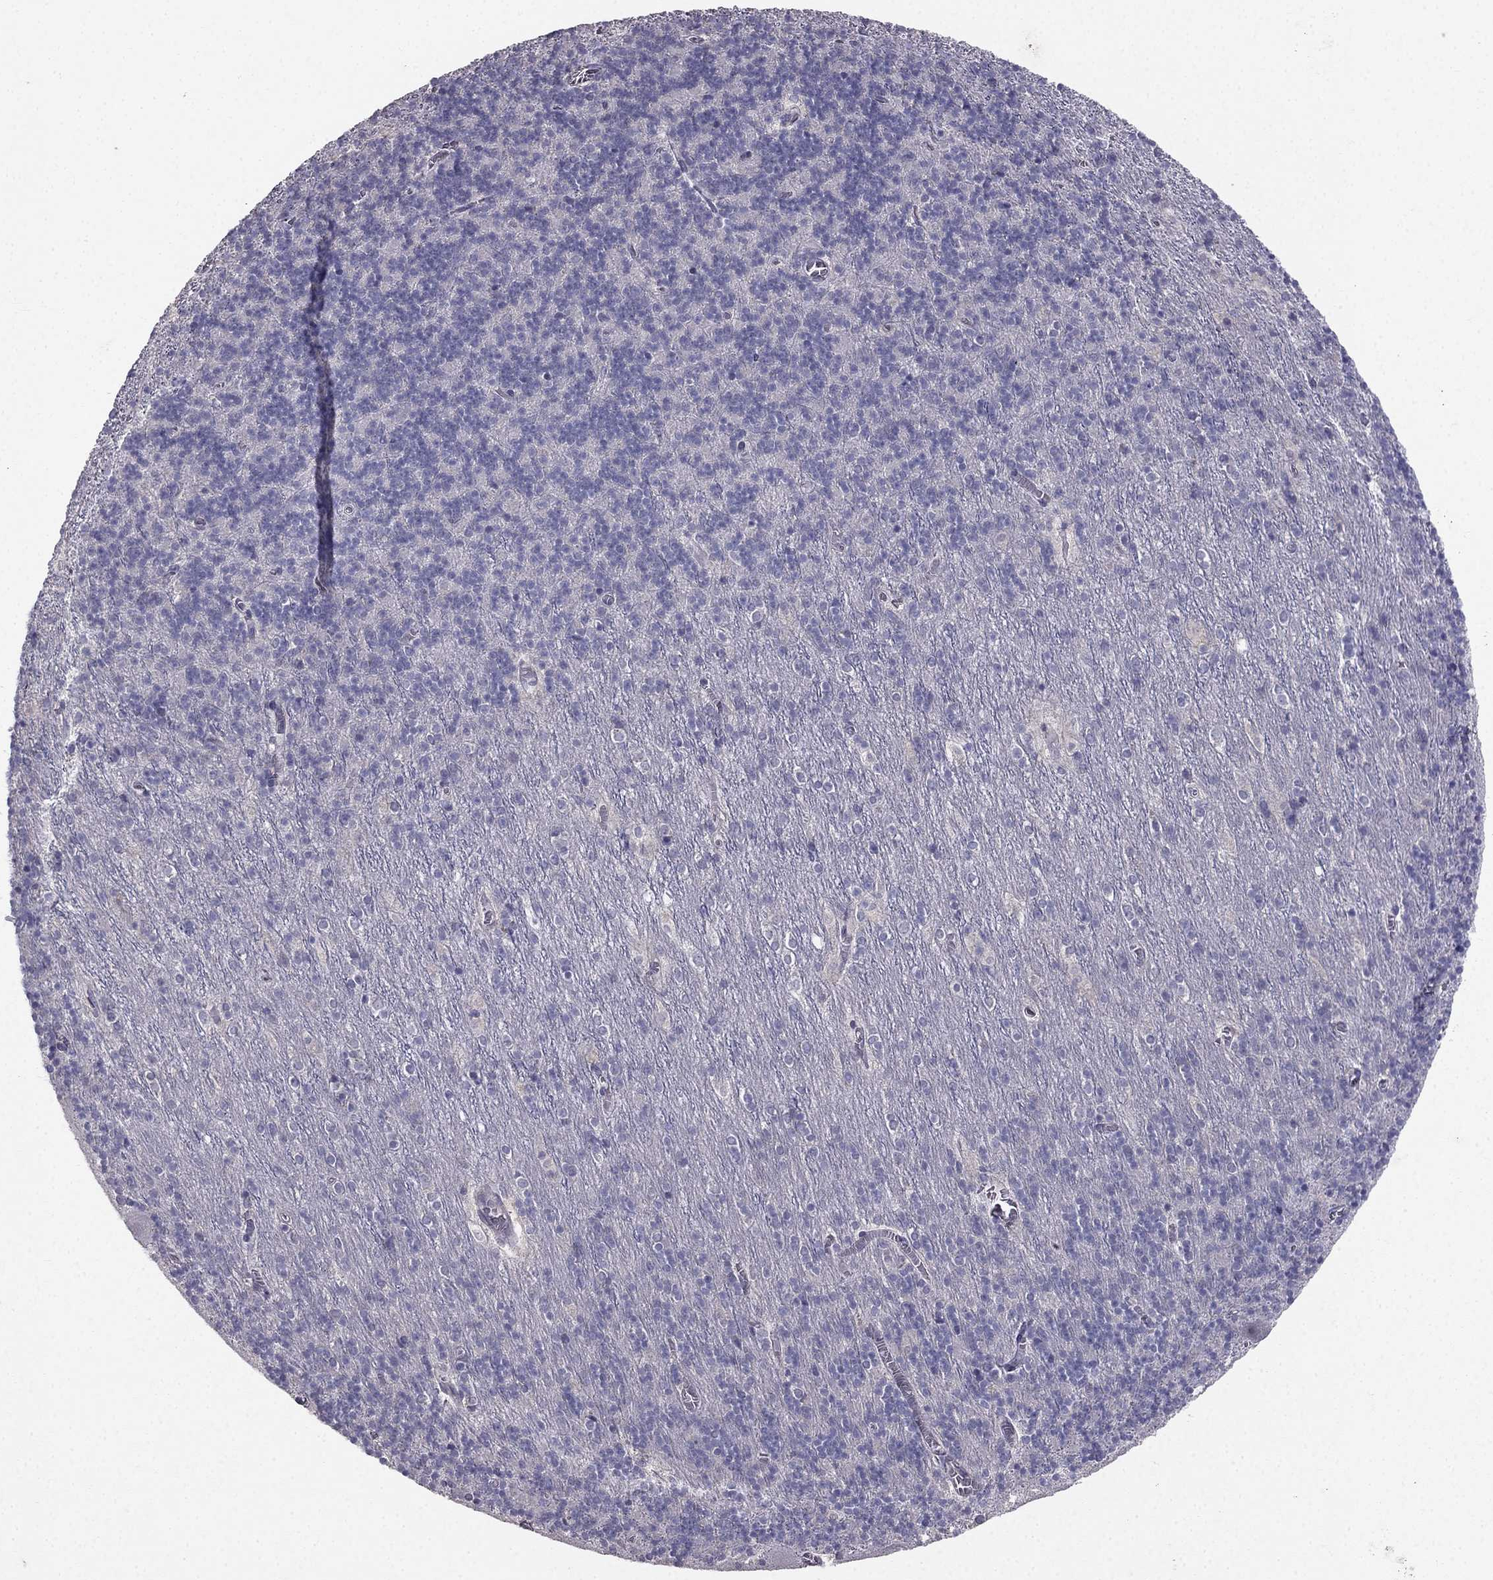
{"staining": {"intensity": "negative", "quantity": "none", "location": "none"}, "tissue": "cerebellum", "cell_type": "Cells in granular layer", "image_type": "normal", "snomed": [{"axis": "morphology", "description": "Normal tissue, NOS"}, {"axis": "topography", "description": "Cerebellum"}], "caption": "Cerebellum was stained to show a protein in brown. There is no significant expression in cells in granular layer. (DAB IHC visualized using brightfield microscopy, high magnification).", "gene": "HSFX1", "patient": {"sex": "male", "age": 70}}